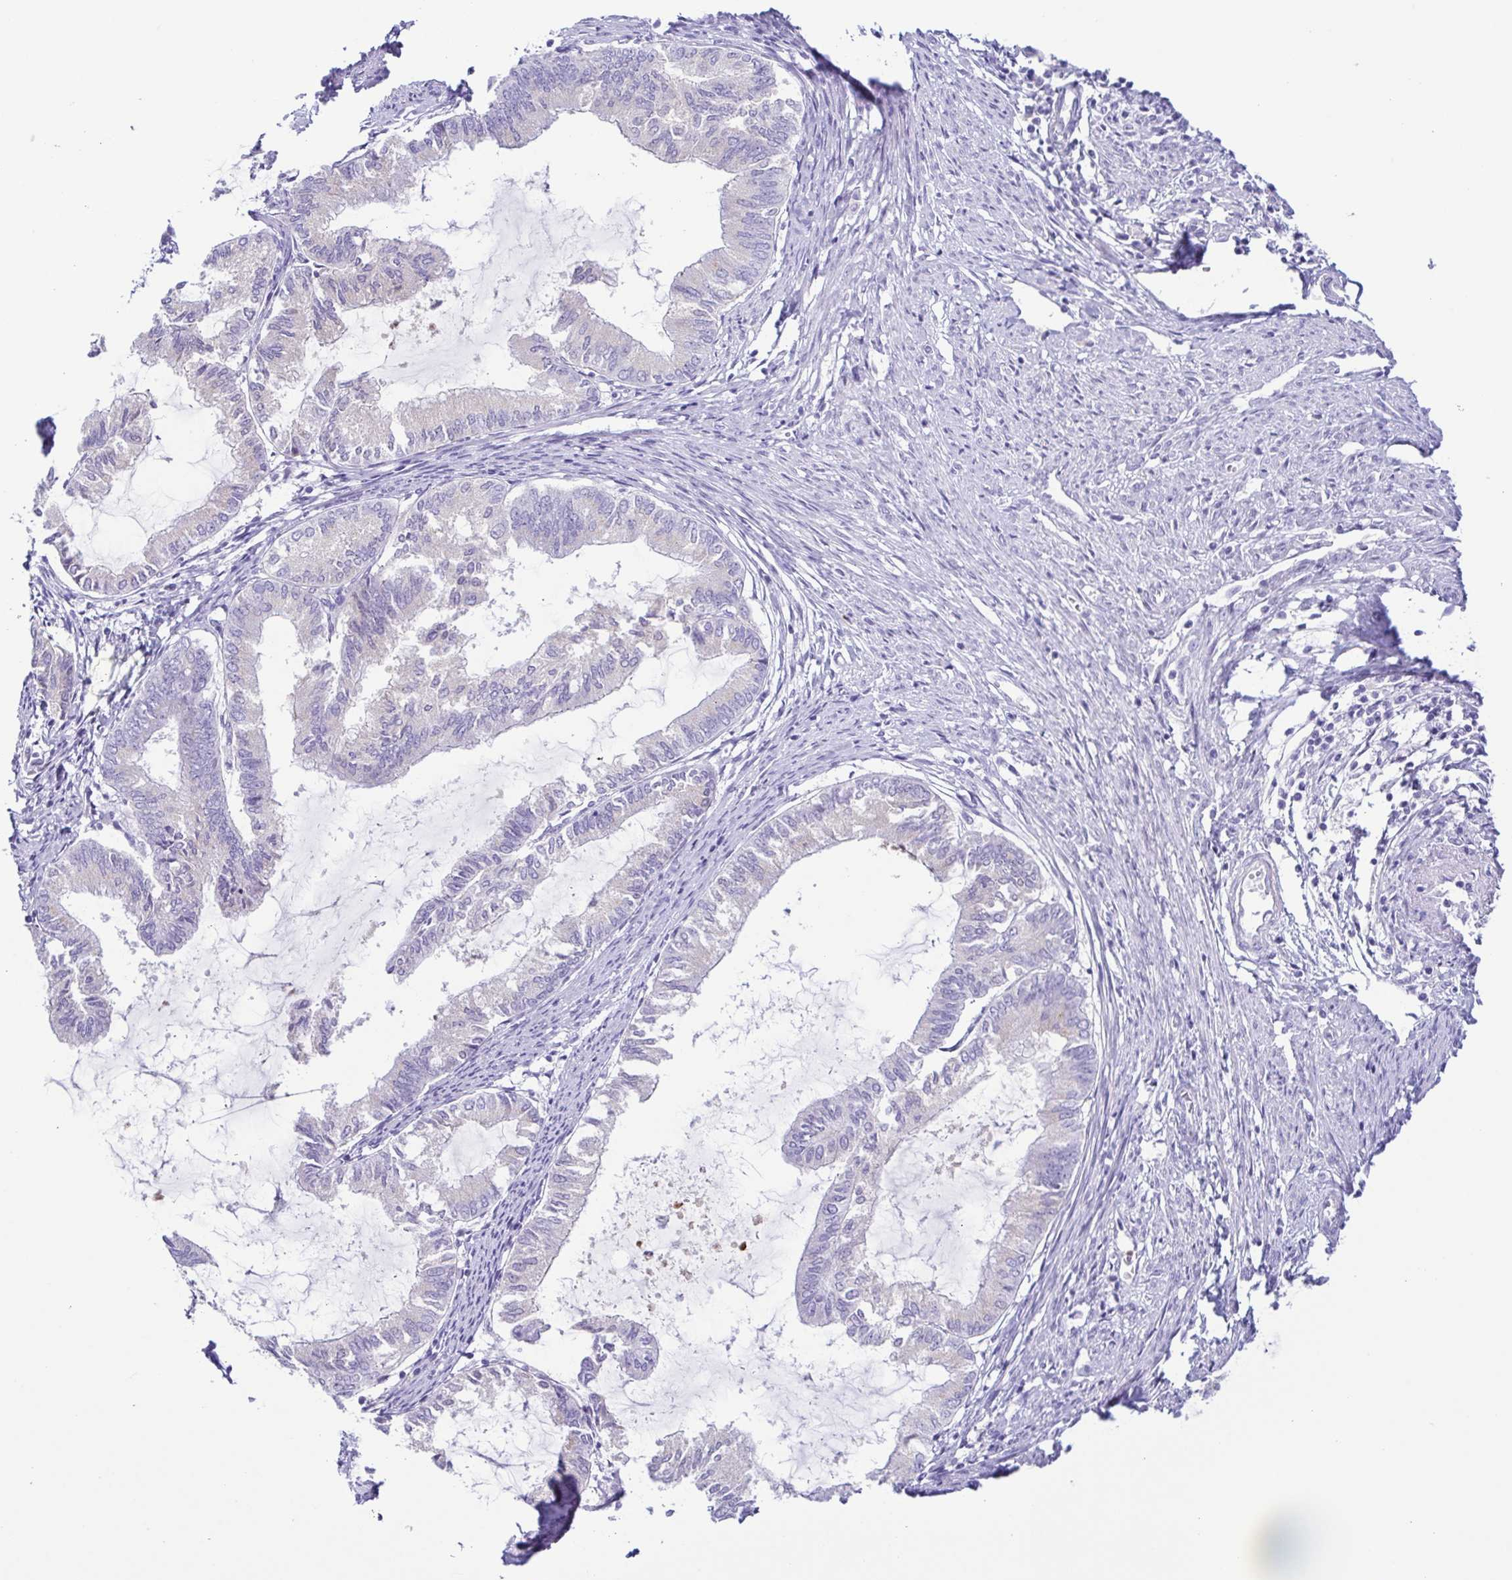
{"staining": {"intensity": "negative", "quantity": "none", "location": "none"}, "tissue": "endometrial cancer", "cell_type": "Tumor cells", "image_type": "cancer", "snomed": [{"axis": "morphology", "description": "Adenocarcinoma, NOS"}, {"axis": "topography", "description": "Endometrium"}], "caption": "Immunohistochemistry image of neoplastic tissue: human endometrial adenocarcinoma stained with DAB reveals no significant protein positivity in tumor cells.", "gene": "AZU1", "patient": {"sex": "female", "age": 86}}